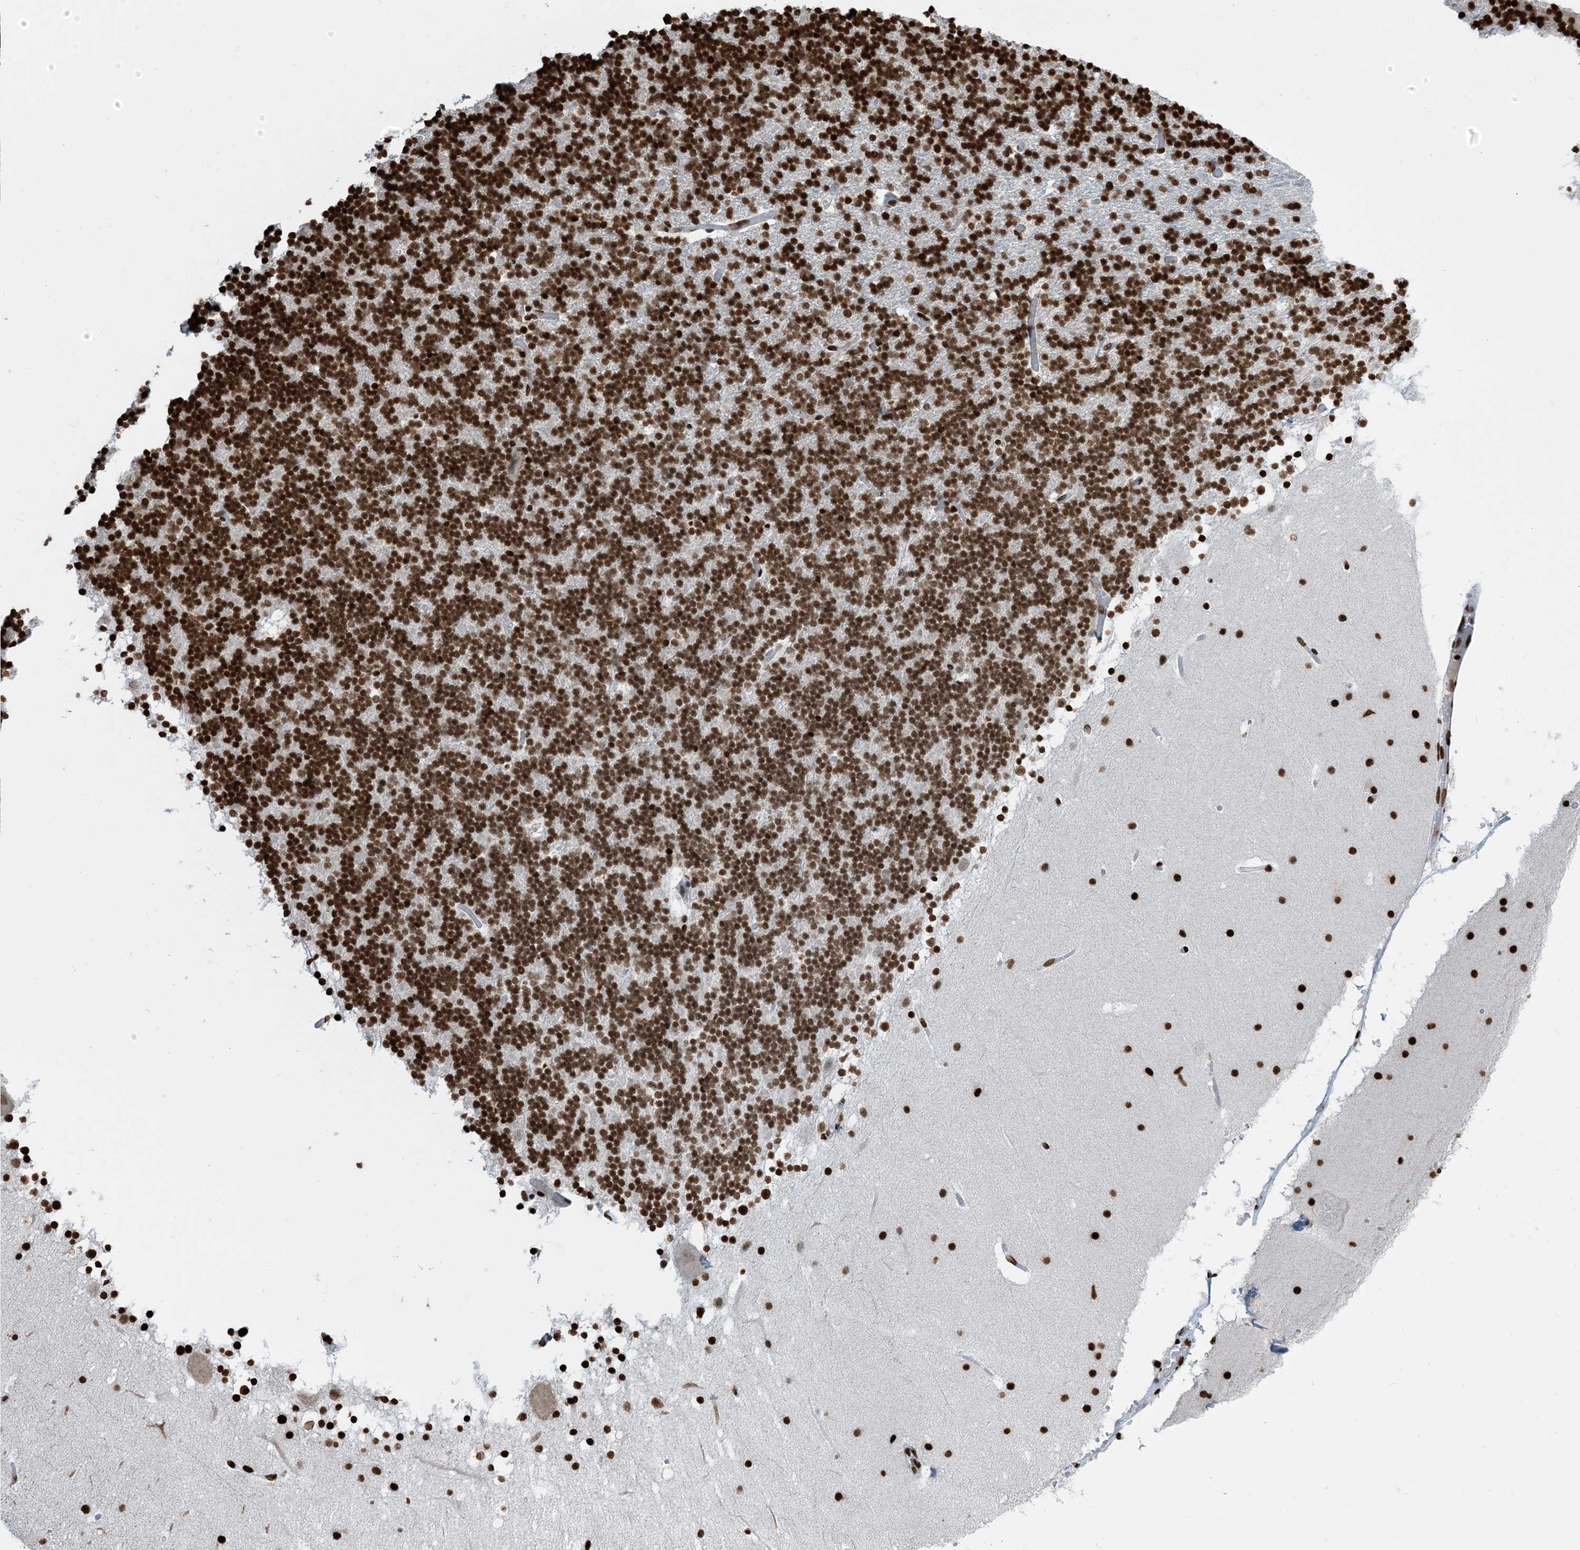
{"staining": {"intensity": "strong", "quantity": ">75%", "location": "nuclear"}, "tissue": "cerebellum", "cell_type": "Cells in granular layer", "image_type": "normal", "snomed": [{"axis": "morphology", "description": "Normal tissue, NOS"}, {"axis": "topography", "description": "Cerebellum"}], "caption": "Protein expression analysis of benign human cerebellum reveals strong nuclear expression in about >75% of cells in granular layer.", "gene": "H3", "patient": {"sex": "male", "age": 57}}